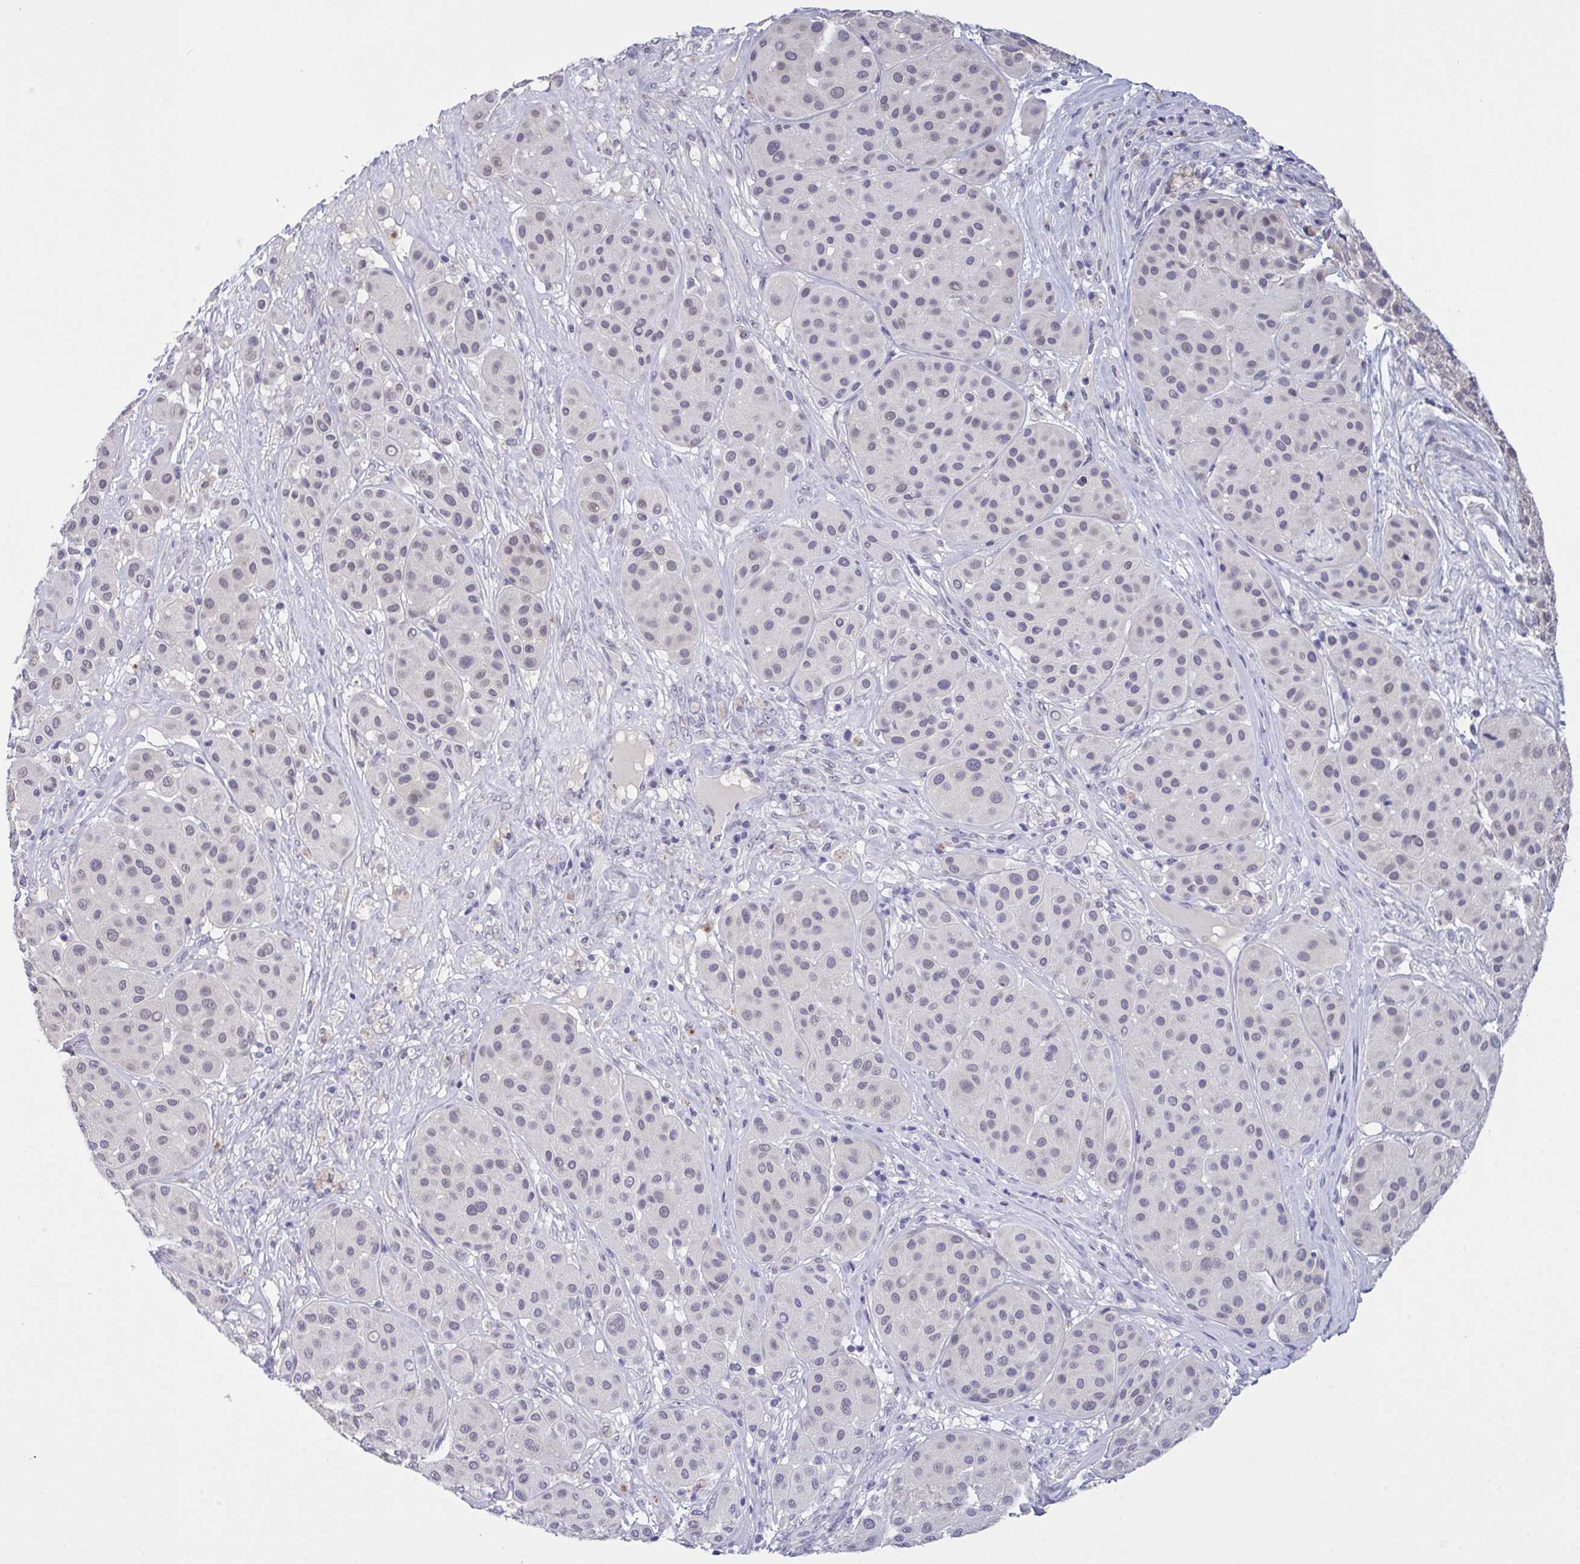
{"staining": {"intensity": "negative", "quantity": "none", "location": "none"}, "tissue": "melanoma", "cell_type": "Tumor cells", "image_type": "cancer", "snomed": [{"axis": "morphology", "description": "Malignant melanoma, Metastatic site"}, {"axis": "topography", "description": "Smooth muscle"}], "caption": "This is an IHC histopathology image of human malignant melanoma (metastatic site). There is no staining in tumor cells.", "gene": "SERPINB13", "patient": {"sex": "male", "age": 41}}